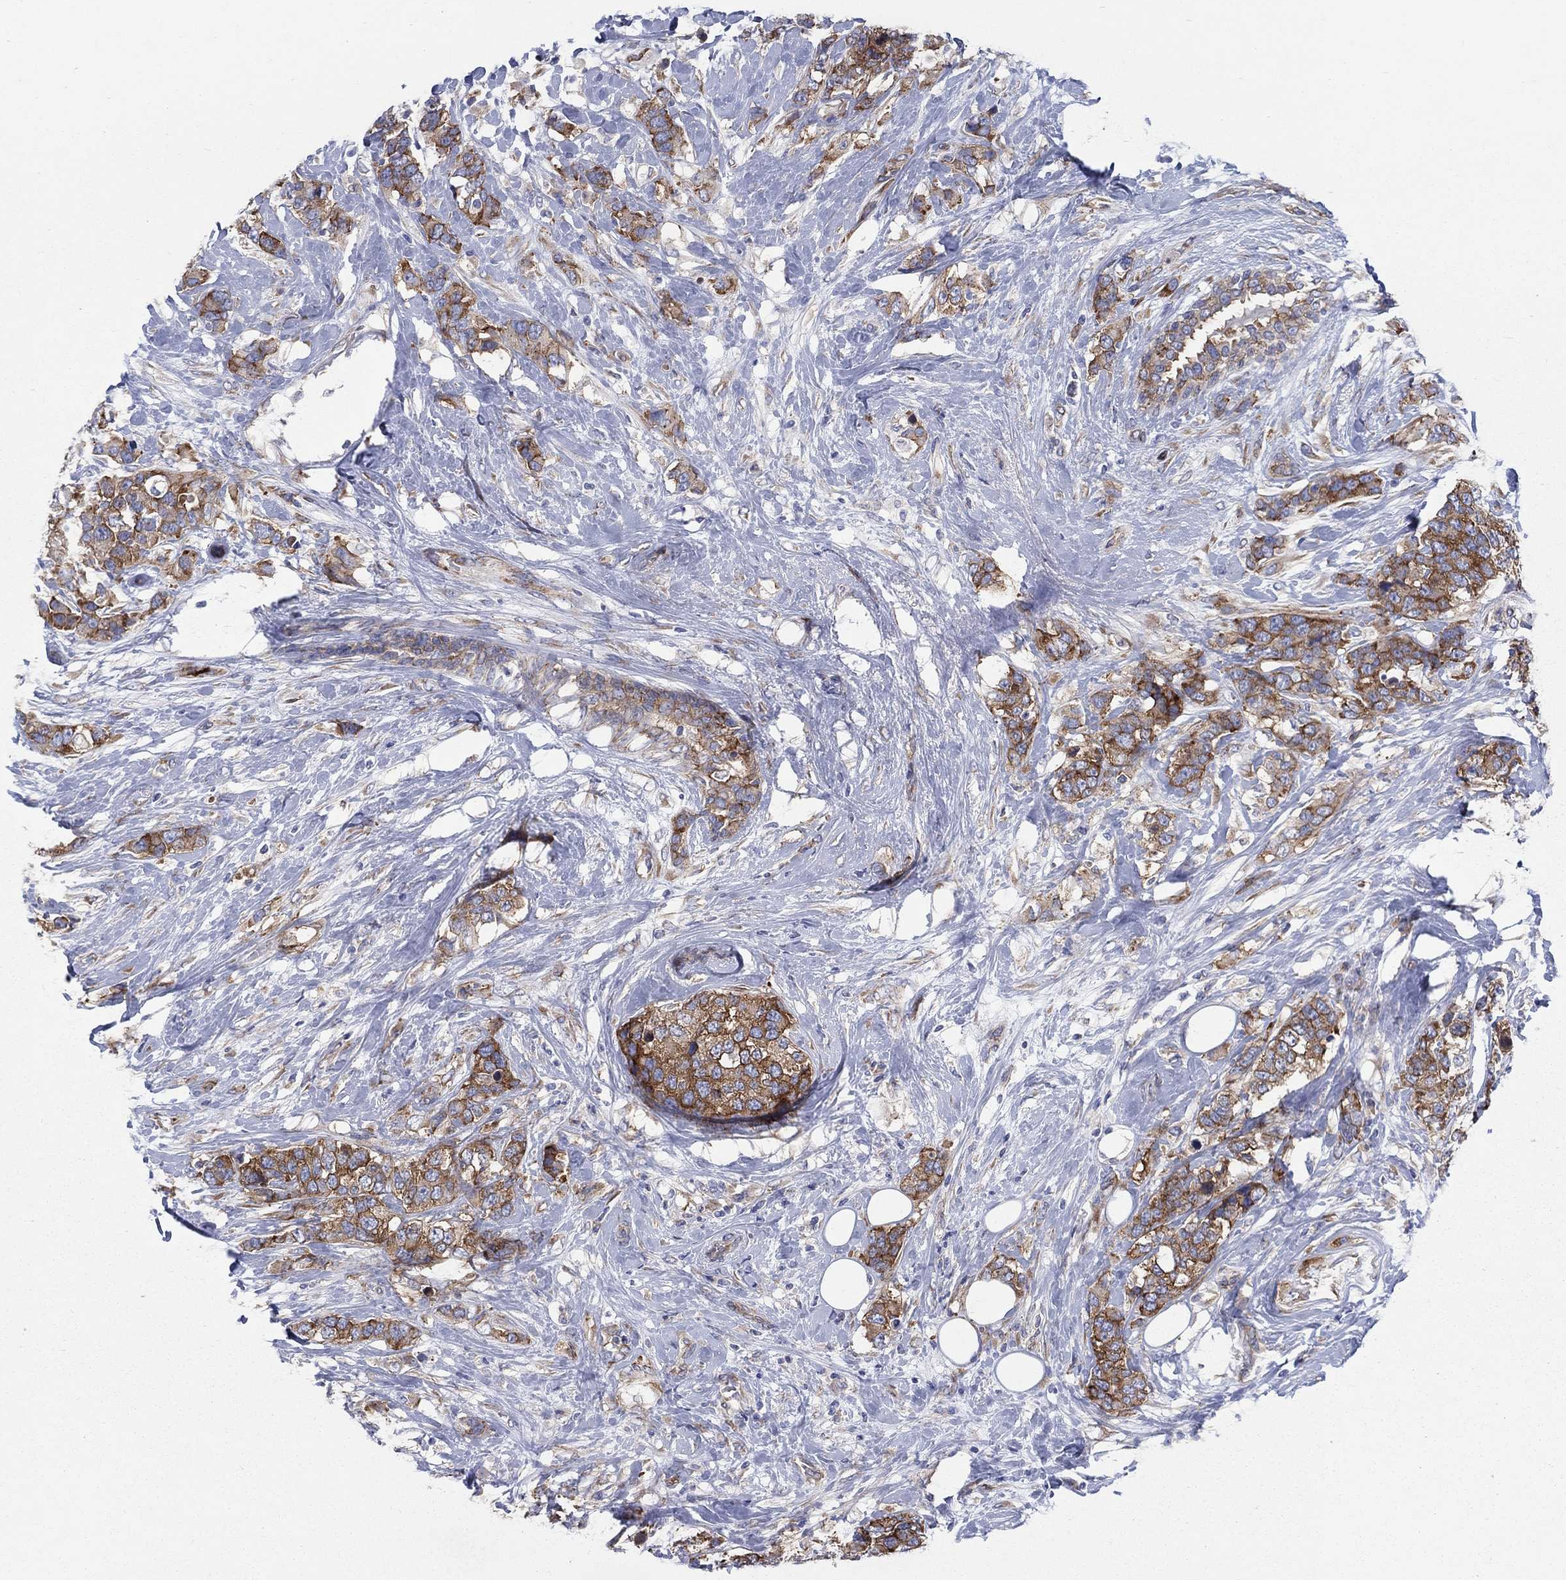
{"staining": {"intensity": "strong", "quantity": "25%-75%", "location": "cytoplasmic/membranous"}, "tissue": "breast cancer", "cell_type": "Tumor cells", "image_type": "cancer", "snomed": [{"axis": "morphology", "description": "Lobular carcinoma"}, {"axis": "topography", "description": "Breast"}], "caption": "Immunohistochemistry (IHC) staining of lobular carcinoma (breast), which exhibits high levels of strong cytoplasmic/membranous staining in approximately 25%-75% of tumor cells indicating strong cytoplasmic/membranous protein positivity. The staining was performed using DAB (3,3'-diaminobenzidine) (brown) for protein detection and nuclei were counterstained in hematoxylin (blue).", "gene": "TMEM59", "patient": {"sex": "female", "age": 59}}